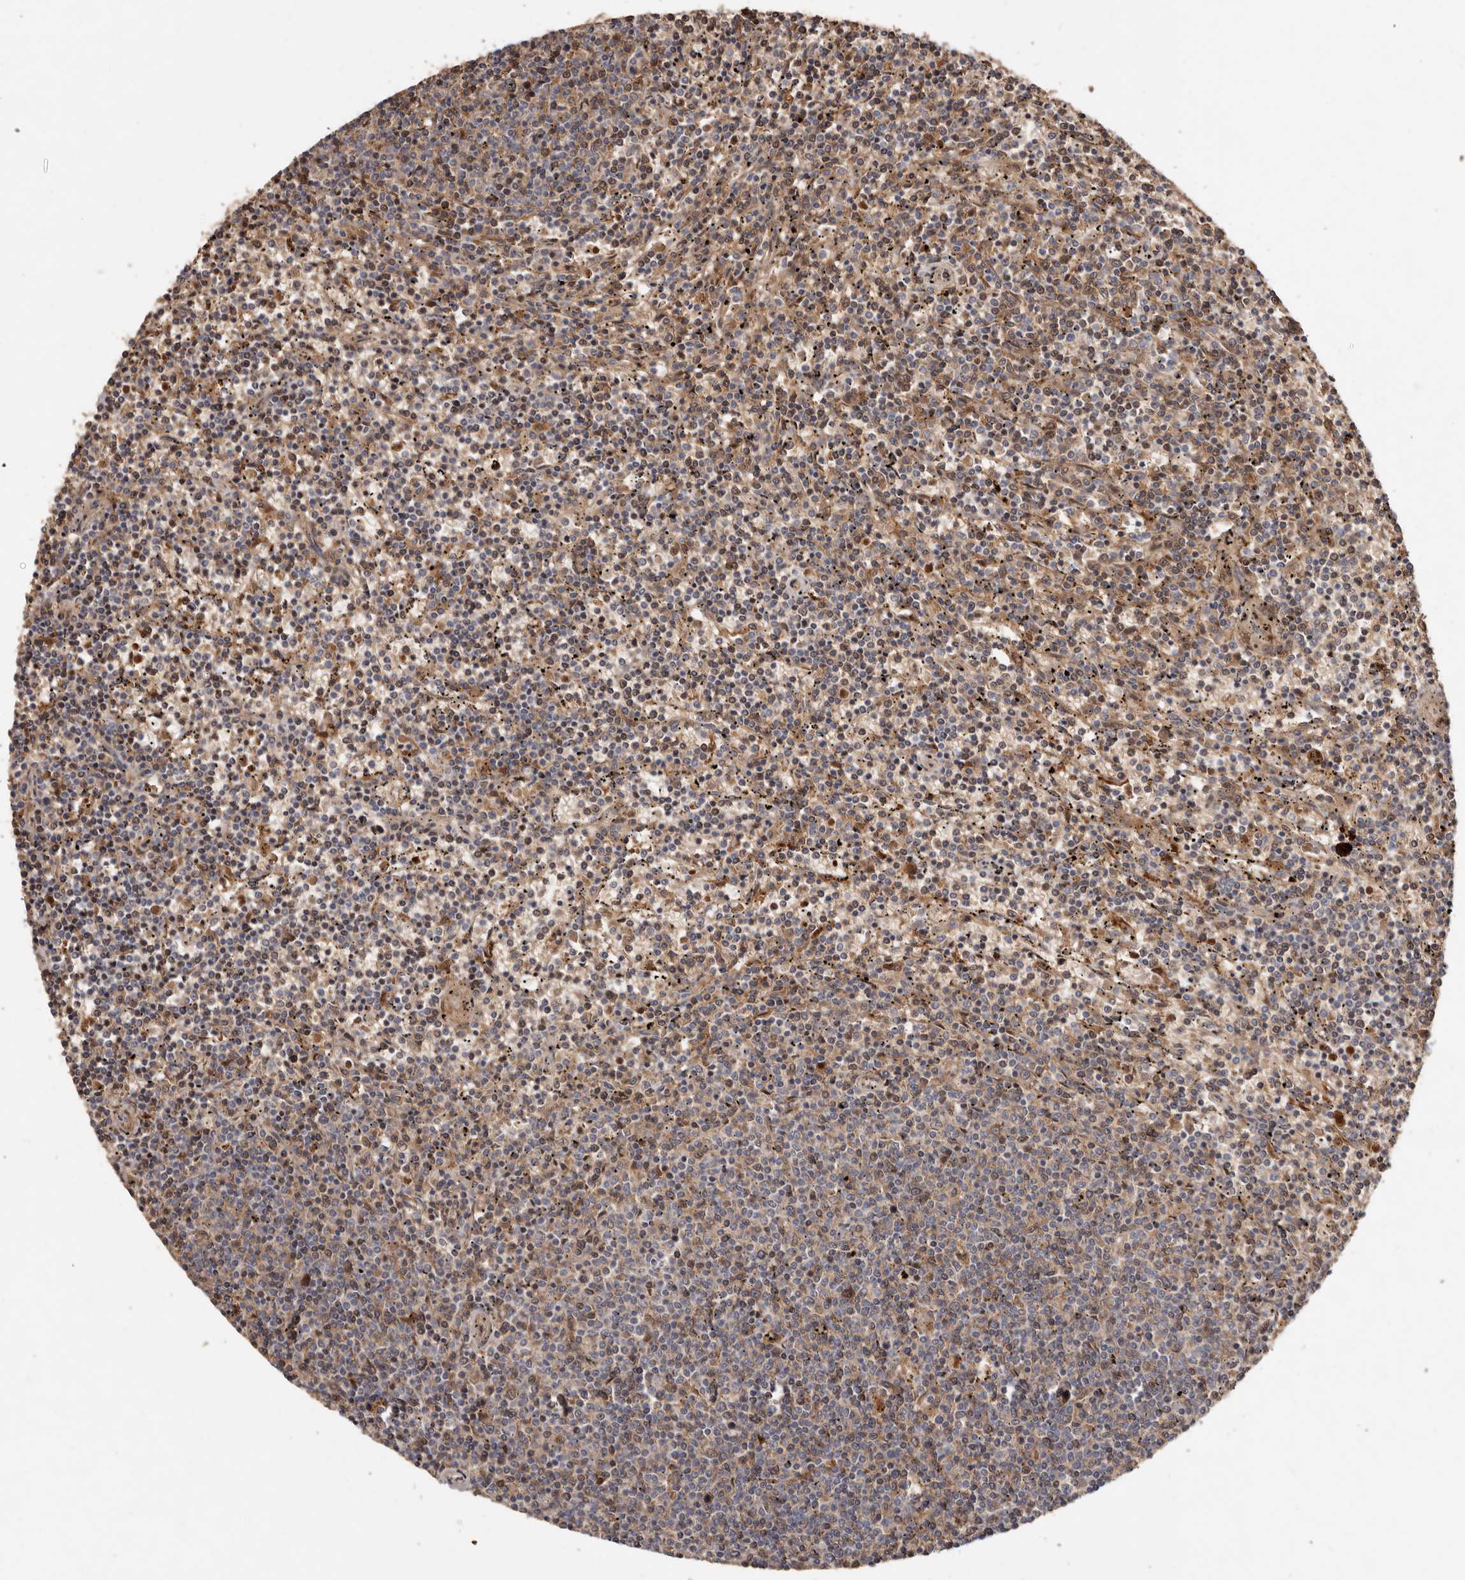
{"staining": {"intensity": "weak", "quantity": "<25%", "location": "cytoplasmic/membranous"}, "tissue": "lymphoma", "cell_type": "Tumor cells", "image_type": "cancer", "snomed": [{"axis": "morphology", "description": "Malignant lymphoma, non-Hodgkin's type, Low grade"}, {"axis": "topography", "description": "Spleen"}], "caption": "Photomicrograph shows no significant protein staining in tumor cells of lymphoma.", "gene": "GOT1L1", "patient": {"sex": "female", "age": 50}}